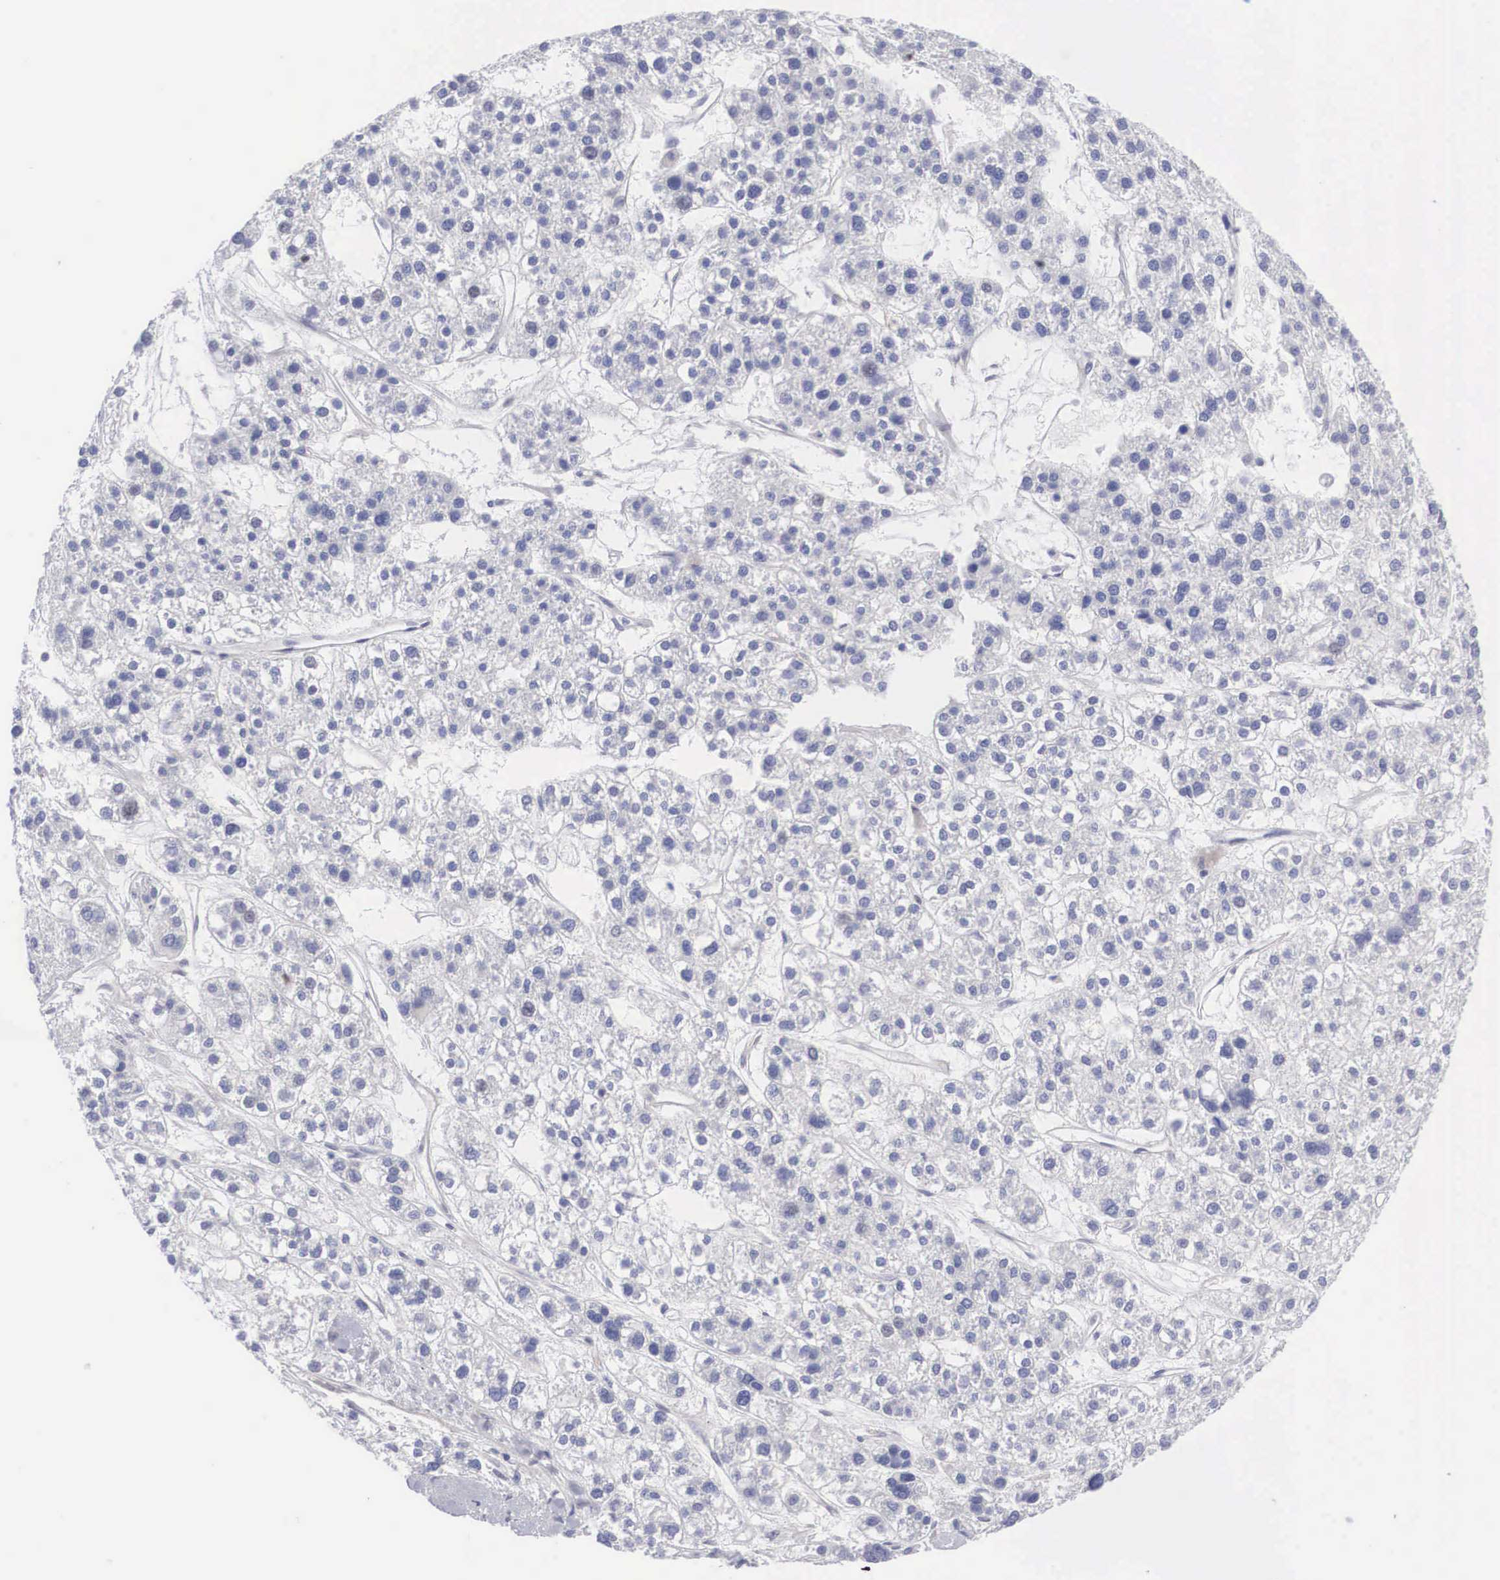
{"staining": {"intensity": "negative", "quantity": "none", "location": "none"}, "tissue": "liver cancer", "cell_type": "Tumor cells", "image_type": "cancer", "snomed": [{"axis": "morphology", "description": "Carcinoma, Hepatocellular, NOS"}, {"axis": "topography", "description": "Liver"}], "caption": "Immunohistochemistry (IHC) of human liver cancer displays no staining in tumor cells.", "gene": "MAST4", "patient": {"sex": "female", "age": 85}}